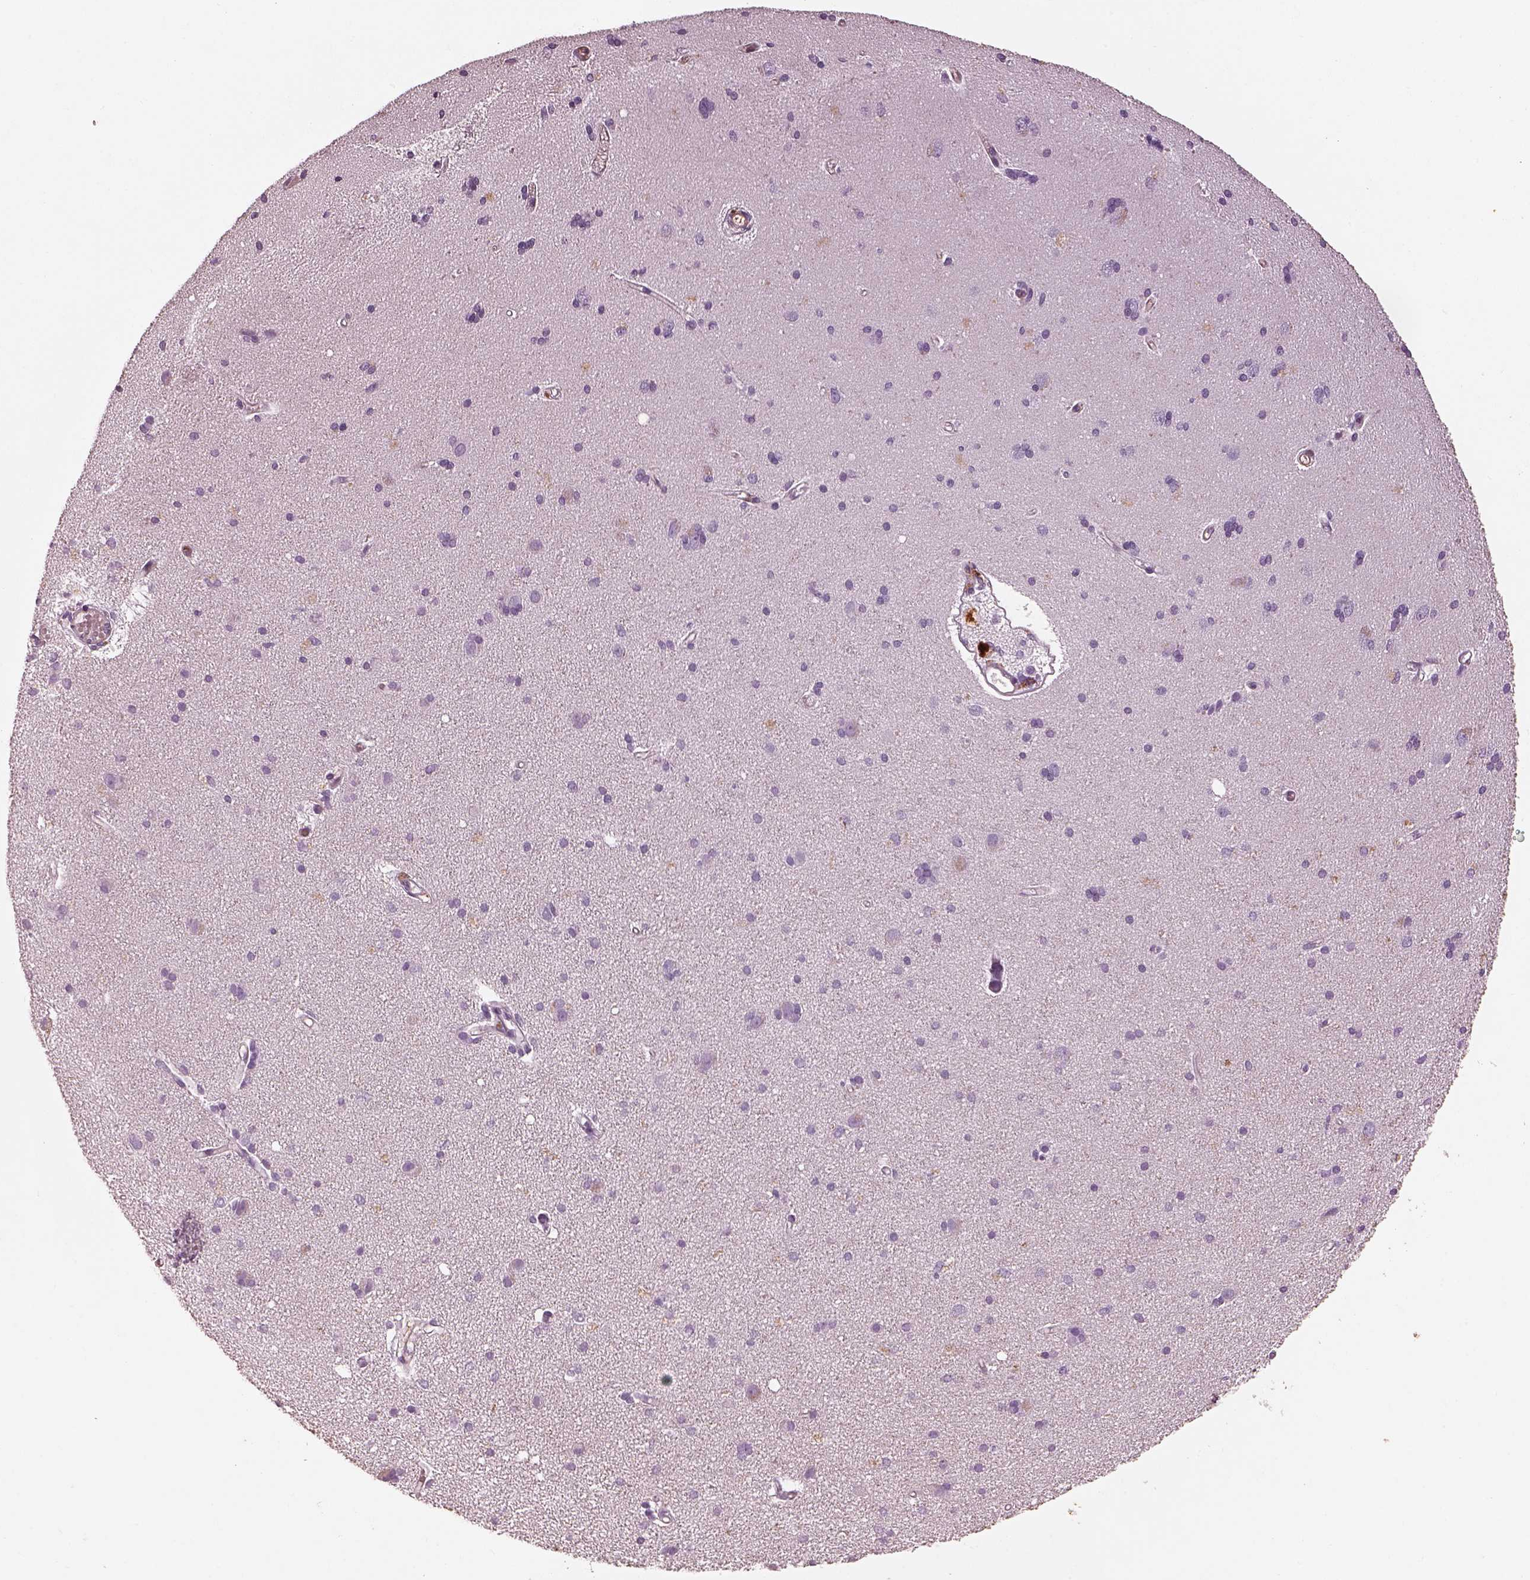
{"staining": {"intensity": "negative", "quantity": "none", "location": "none"}, "tissue": "cerebral cortex", "cell_type": "Endothelial cells", "image_type": "normal", "snomed": [{"axis": "morphology", "description": "Normal tissue, NOS"}, {"axis": "morphology", "description": "Glioma, malignant, High grade"}, {"axis": "topography", "description": "Cerebral cortex"}], "caption": "High power microscopy image of an IHC micrograph of normal cerebral cortex, revealing no significant positivity in endothelial cells.", "gene": "ENSG00000289258", "patient": {"sex": "male", "age": 71}}